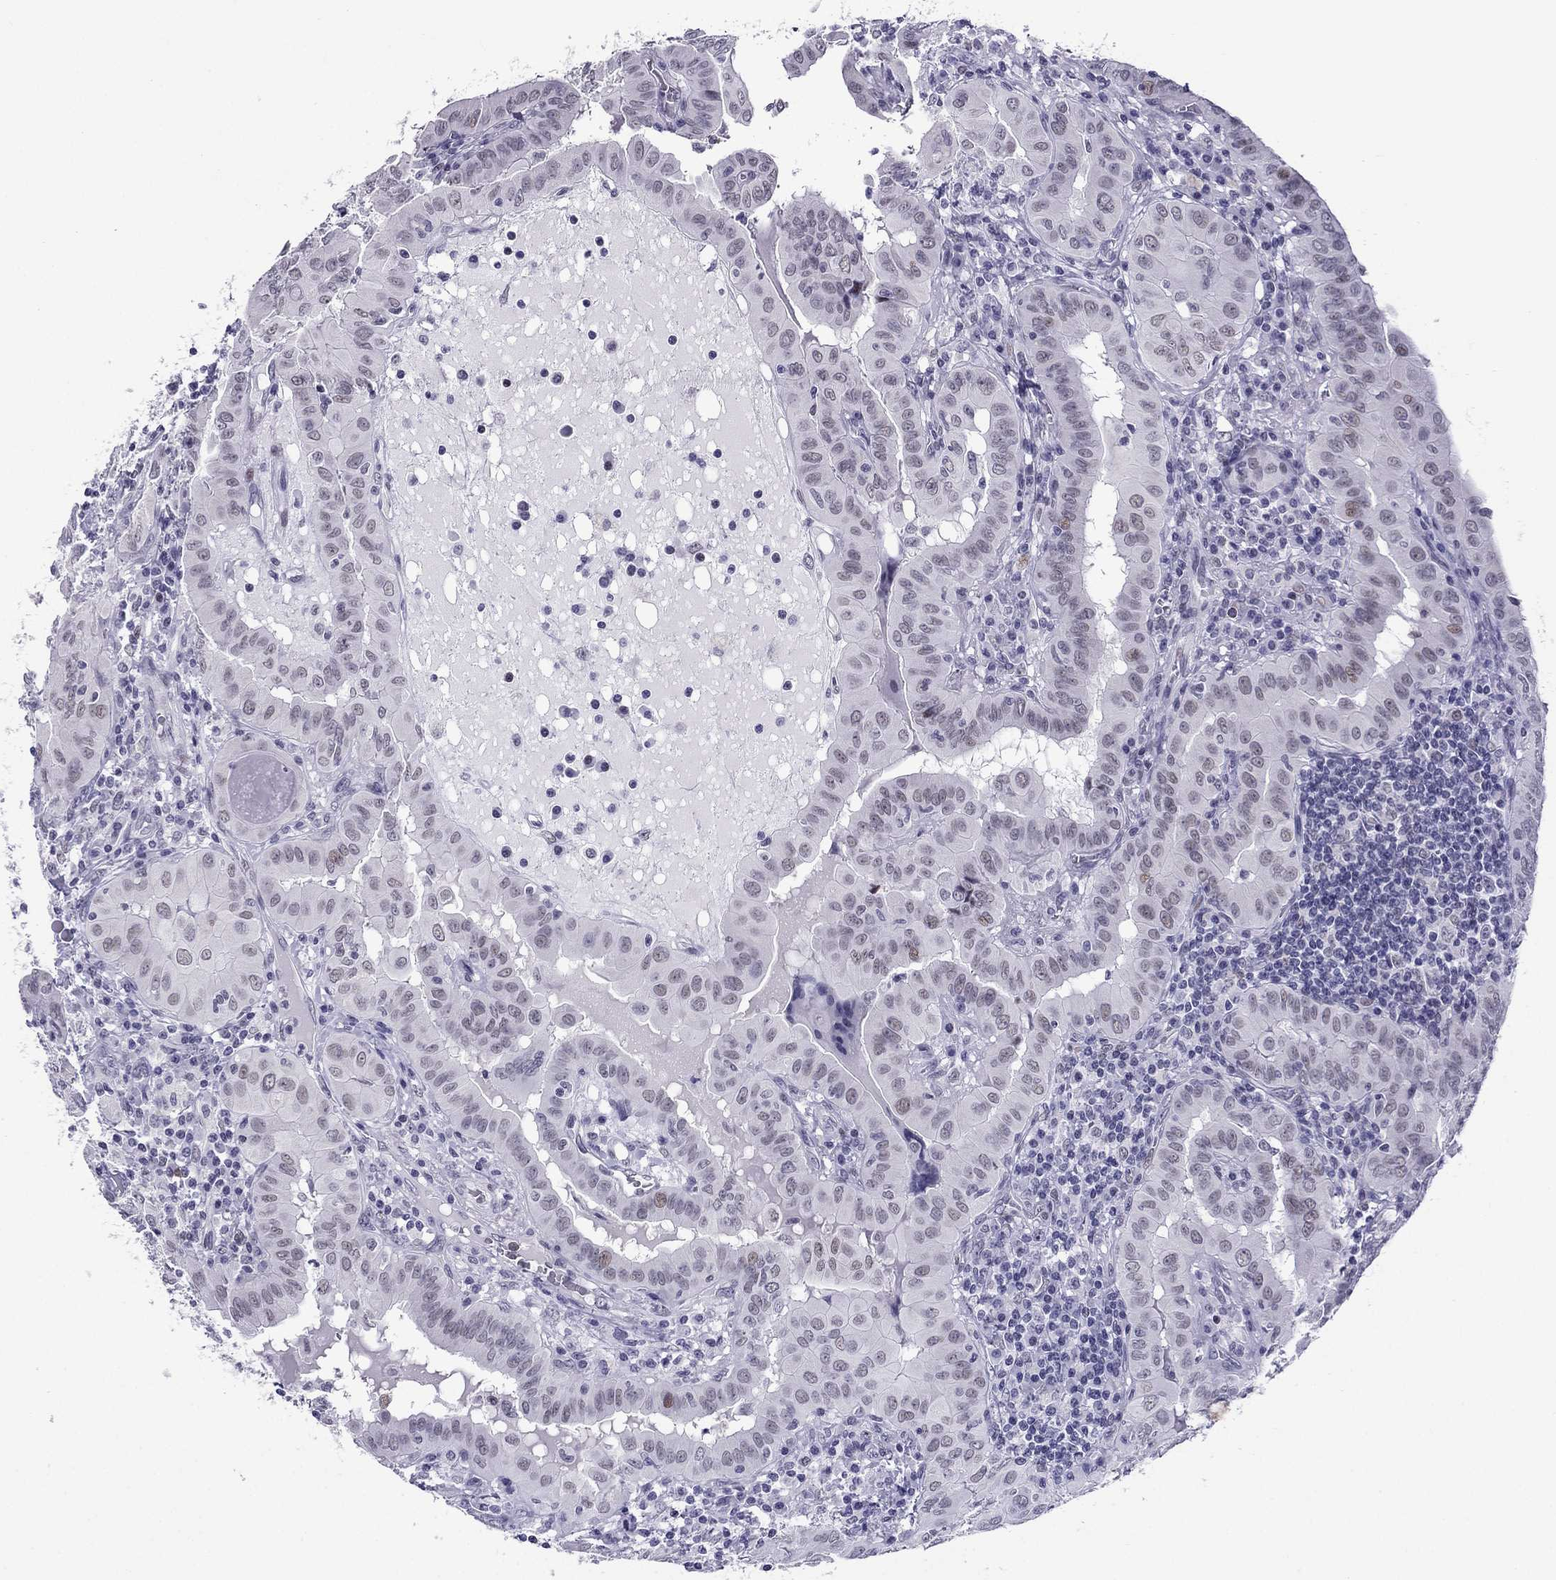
{"staining": {"intensity": "weak", "quantity": "<25%", "location": "nuclear"}, "tissue": "thyroid cancer", "cell_type": "Tumor cells", "image_type": "cancer", "snomed": [{"axis": "morphology", "description": "Papillary adenocarcinoma, NOS"}, {"axis": "topography", "description": "Thyroid gland"}], "caption": "Tumor cells show no significant protein expression in thyroid cancer.", "gene": "MYLK3", "patient": {"sex": "female", "age": 37}}